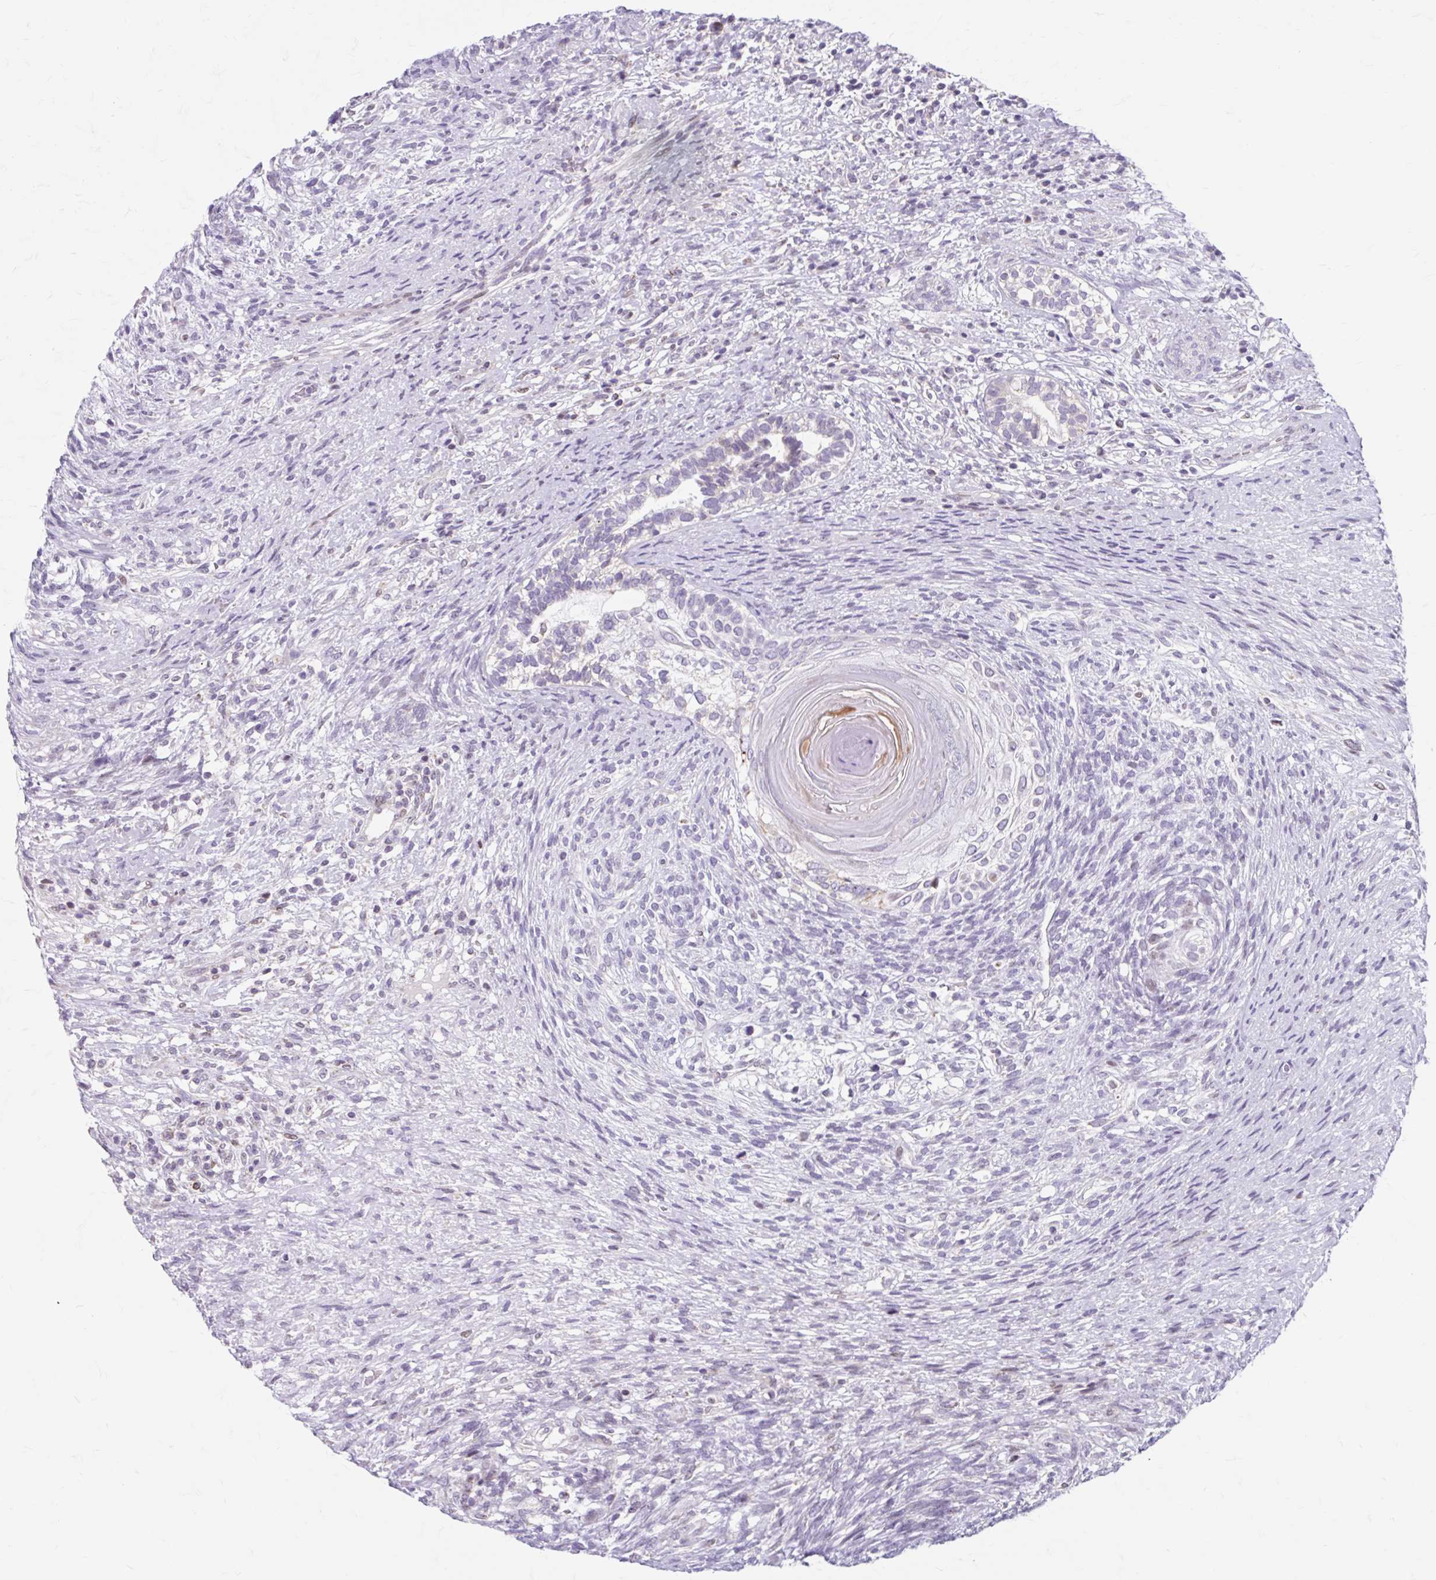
{"staining": {"intensity": "moderate", "quantity": "<25%", "location": "cytoplasmic/membranous"}, "tissue": "testis cancer", "cell_type": "Tumor cells", "image_type": "cancer", "snomed": [{"axis": "morphology", "description": "Seminoma, NOS"}, {"axis": "morphology", "description": "Carcinoma, Embryonal, NOS"}, {"axis": "topography", "description": "Testis"}], "caption": "Immunohistochemistry photomicrograph of testis cancer (embryonal carcinoma) stained for a protein (brown), which shows low levels of moderate cytoplasmic/membranous expression in about <25% of tumor cells.", "gene": "BEAN1", "patient": {"sex": "male", "age": 41}}